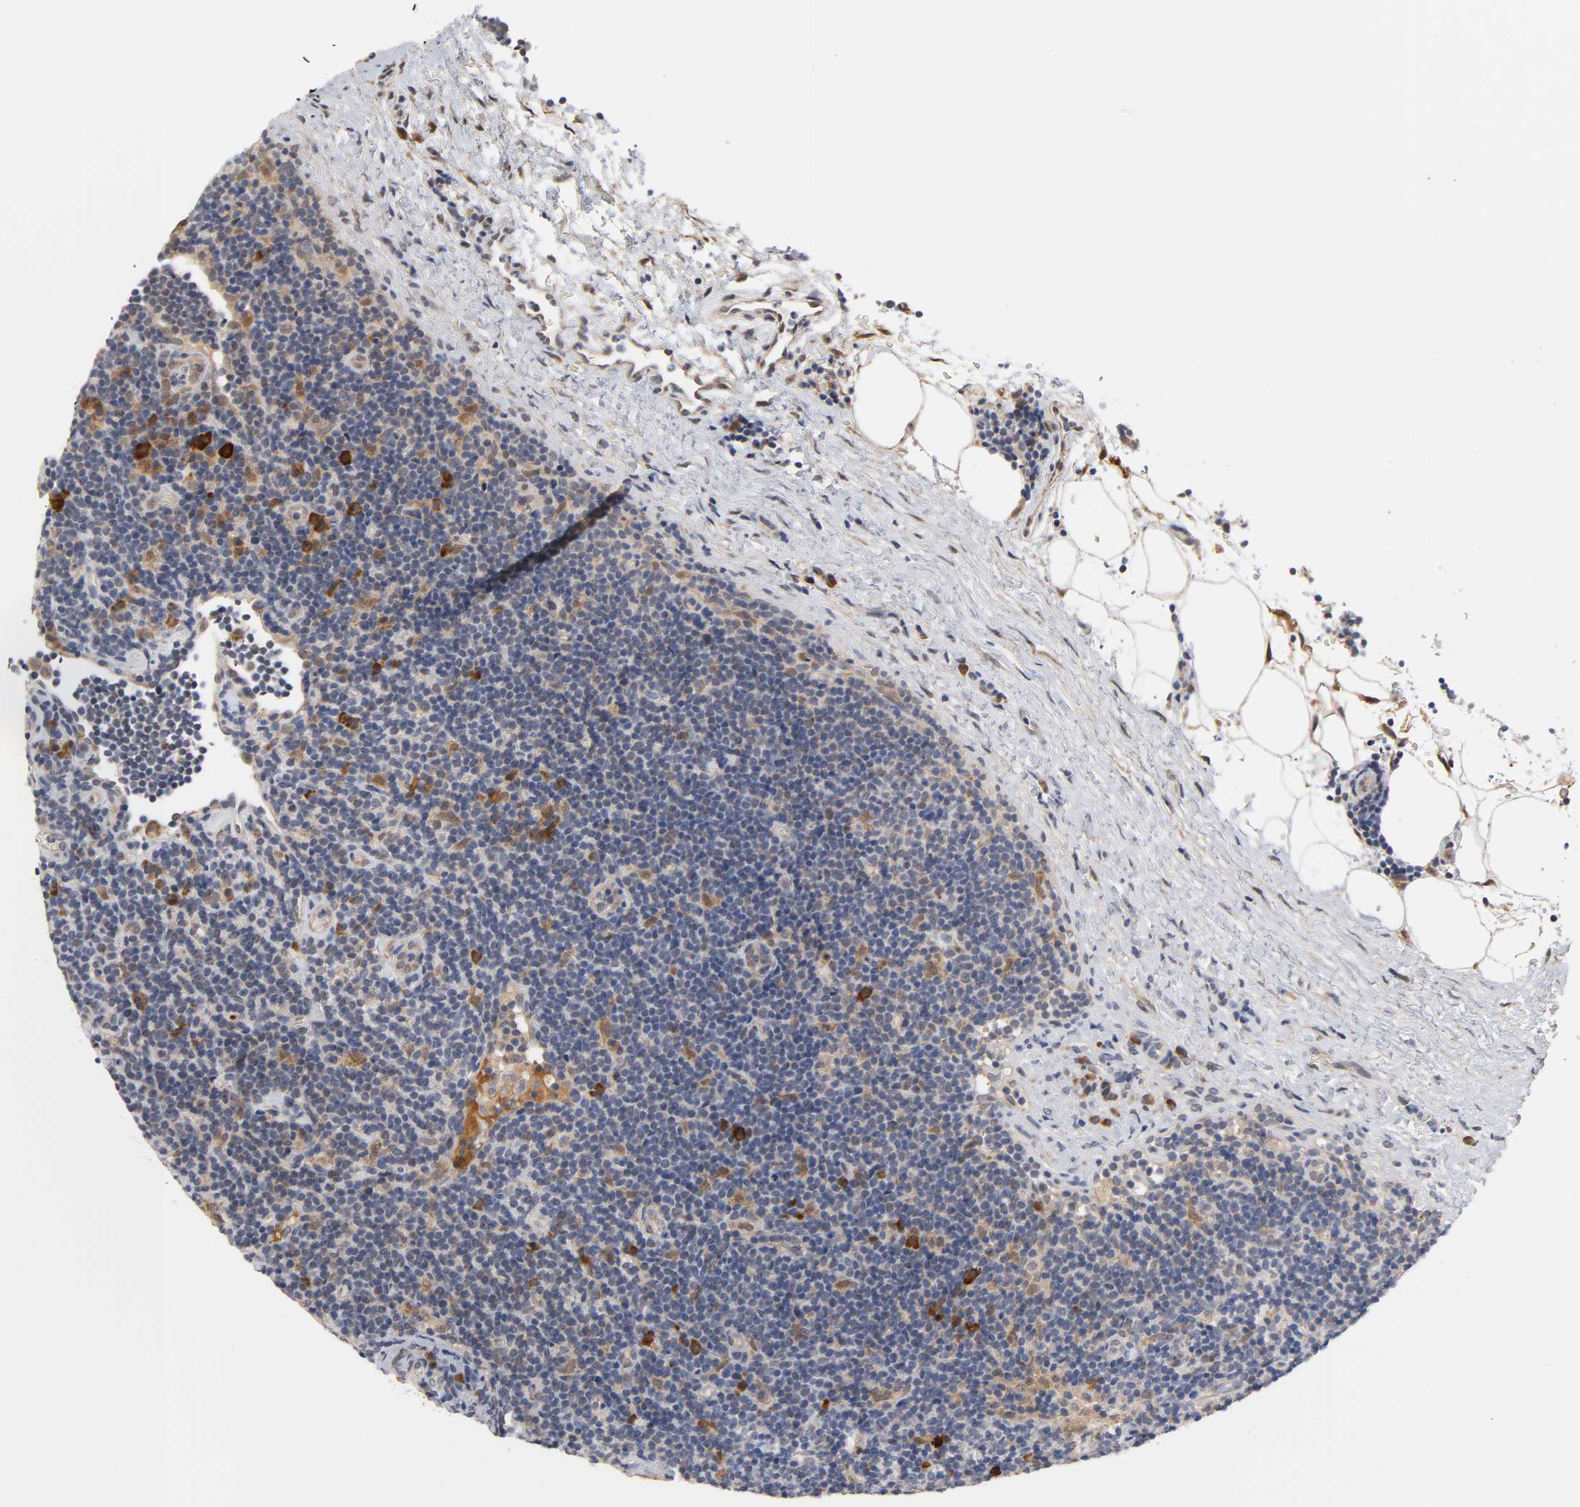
{"staining": {"intensity": "moderate", "quantity": ">75%", "location": "cytoplasmic/membranous"}, "tissue": "lymphoma", "cell_type": "Tumor cells", "image_type": "cancer", "snomed": [{"axis": "morphology", "description": "Malignant lymphoma, non-Hodgkin's type, Low grade"}, {"axis": "topography", "description": "Lymph node"}], "caption": "IHC histopathology image of neoplastic tissue: low-grade malignant lymphoma, non-Hodgkin's type stained using IHC exhibits medium levels of moderate protein expression localized specifically in the cytoplasmic/membranous of tumor cells, appearing as a cytoplasmic/membranous brown color.", "gene": "GSTZ1", "patient": {"sex": "male", "age": 70}}